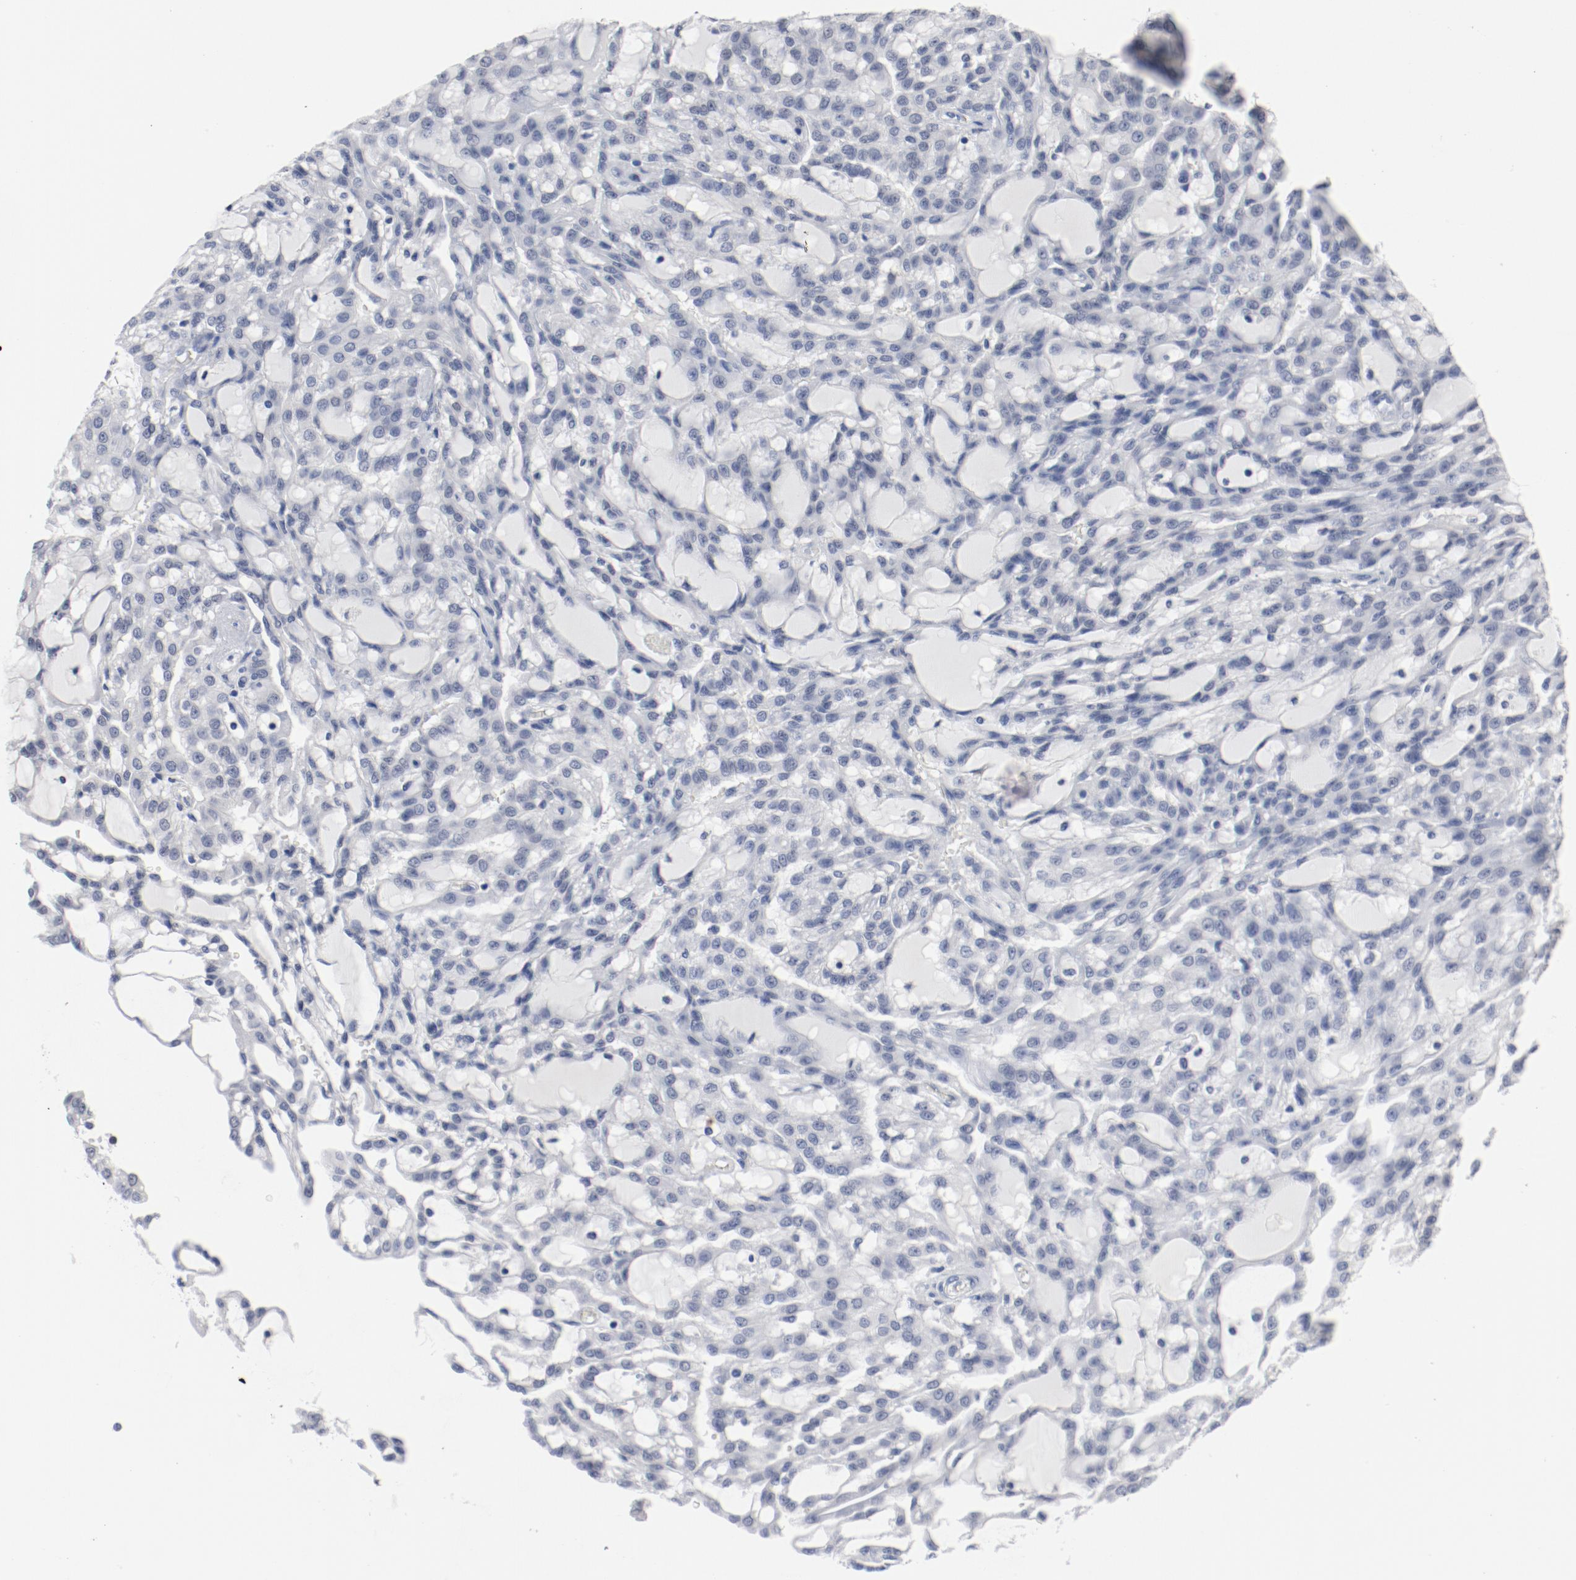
{"staining": {"intensity": "negative", "quantity": "none", "location": "none"}, "tissue": "renal cancer", "cell_type": "Tumor cells", "image_type": "cancer", "snomed": [{"axis": "morphology", "description": "Adenocarcinoma, NOS"}, {"axis": "topography", "description": "Kidney"}], "caption": "Immunohistochemistry (IHC) micrograph of renal adenocarcinoma stained for a protein (brown), which reveals no staining in tumor cells.", "gene": "ARNT", "patient": {"sex": "male", "age": 63}}